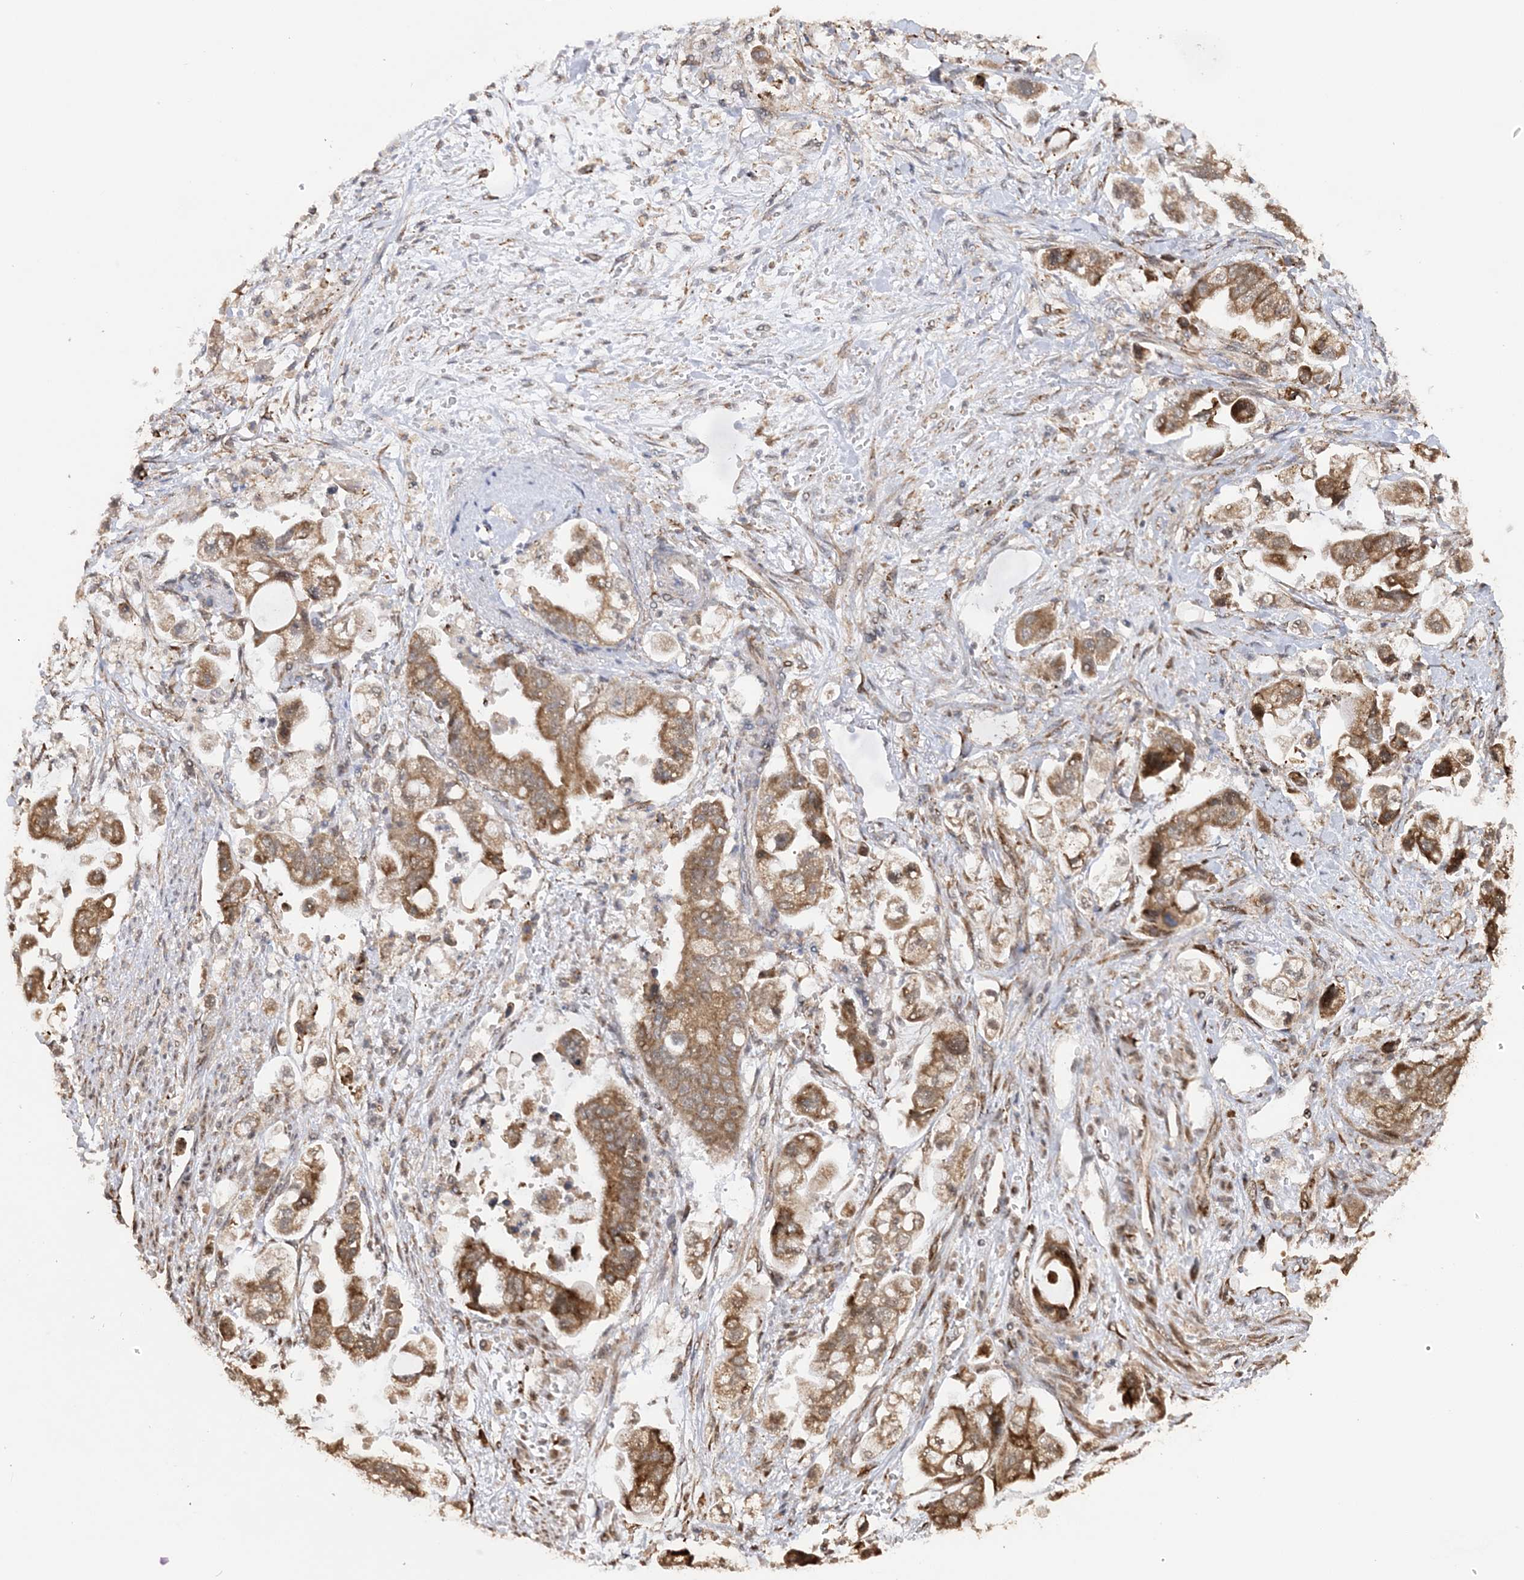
{"staining": {"intensity": "moderate", "quantity": ">75%", "location": "cytoplasmic/membranous"}, "tissue": "stomach cancer", "cell_type": "Tumor cells", "image_type": "cancer", "snomed": [{"axis": "morphology", "description": "Adenocarcinoma, NOS"}, {"axis": "topography", "description": "Stomach"}], "caption": "Stomach cancer (adenocarcinoma) stained with a brown dye displays moderate cytoplasmic/membranous positive expression in approximately >75% of tumor cells.", "gene": "MRPL47", "patient": {"sex": "male", "age": 62}}